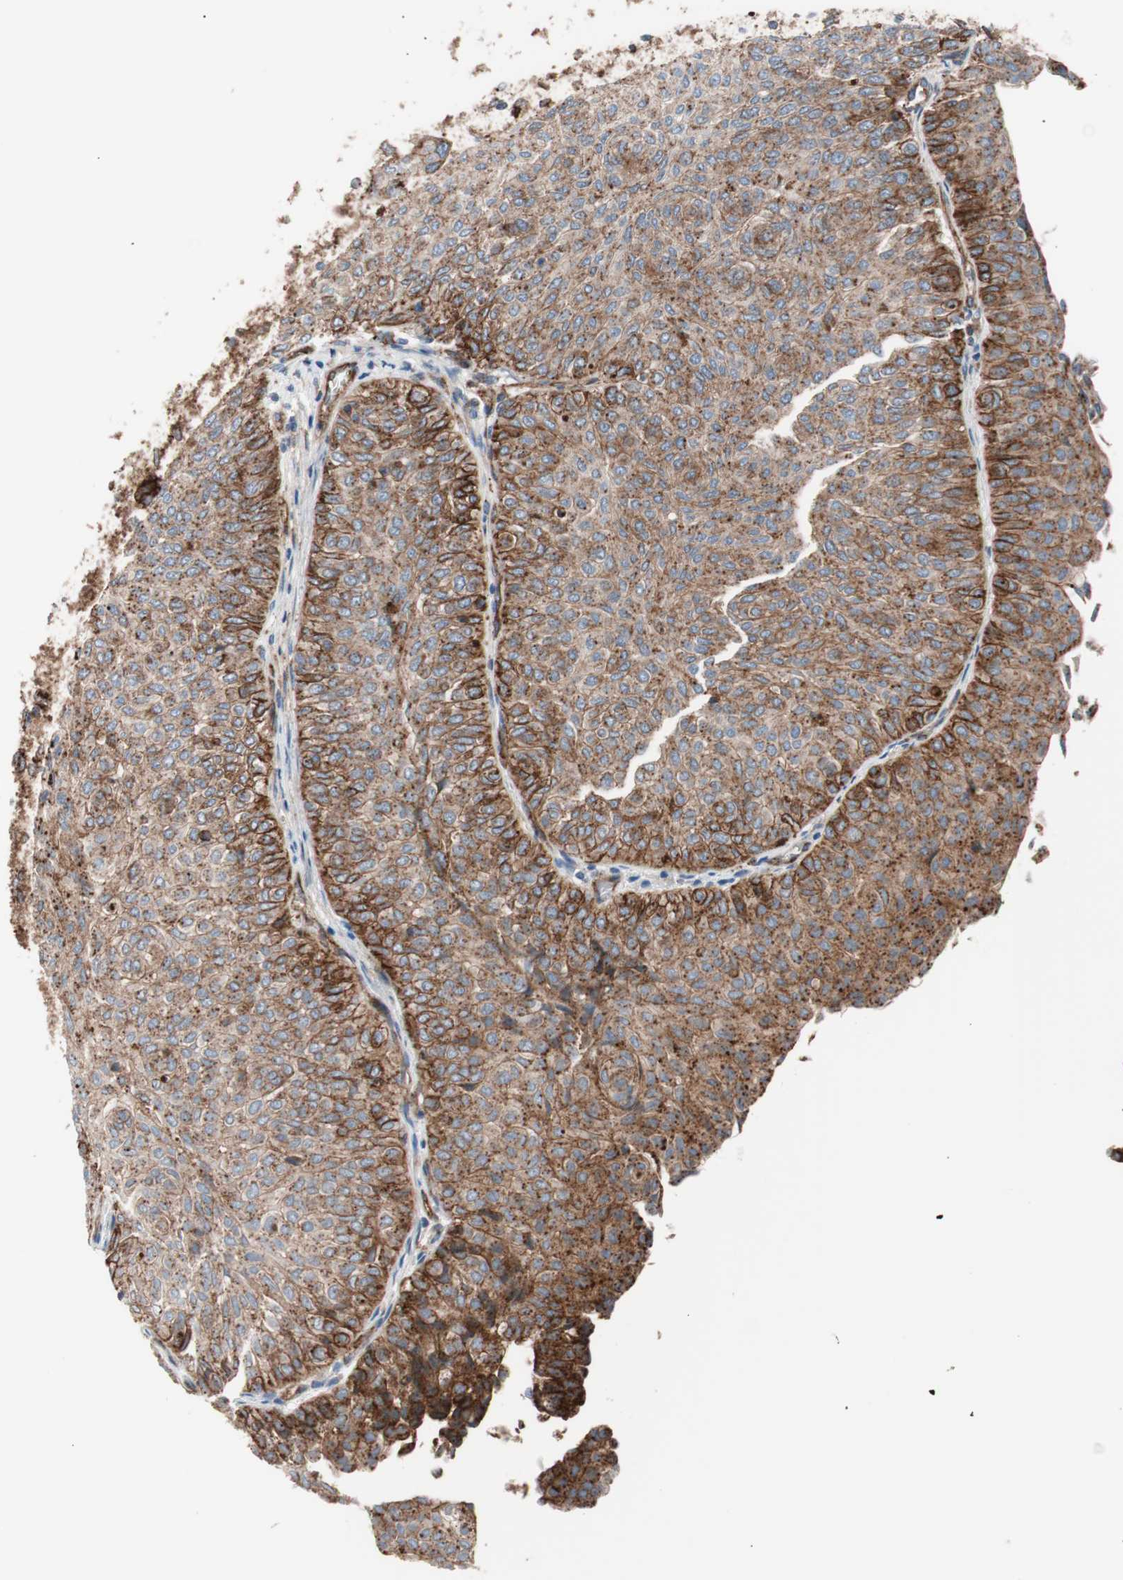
{"staining": {"intensity": "strong", "quantity": ">75%", "location": "cytoplasmic/membranous"}, "tissue": "urothelial cancer", "cell_type": "Tumor cells", "image_type": "cancer", "snomed": [{"axis": "morphology", "description": "Urothelial carcinoma, Low grade"}, {"axis": "topography", "description": "Urinary bladder"}], "caption": "Tumor cells reveal high levels of strong cytoplasmic/membranous expression in about >75% of cells in urothelial cancer.", "gene": "FLOT2", "patient": {"sex": "male", "age": 78}}